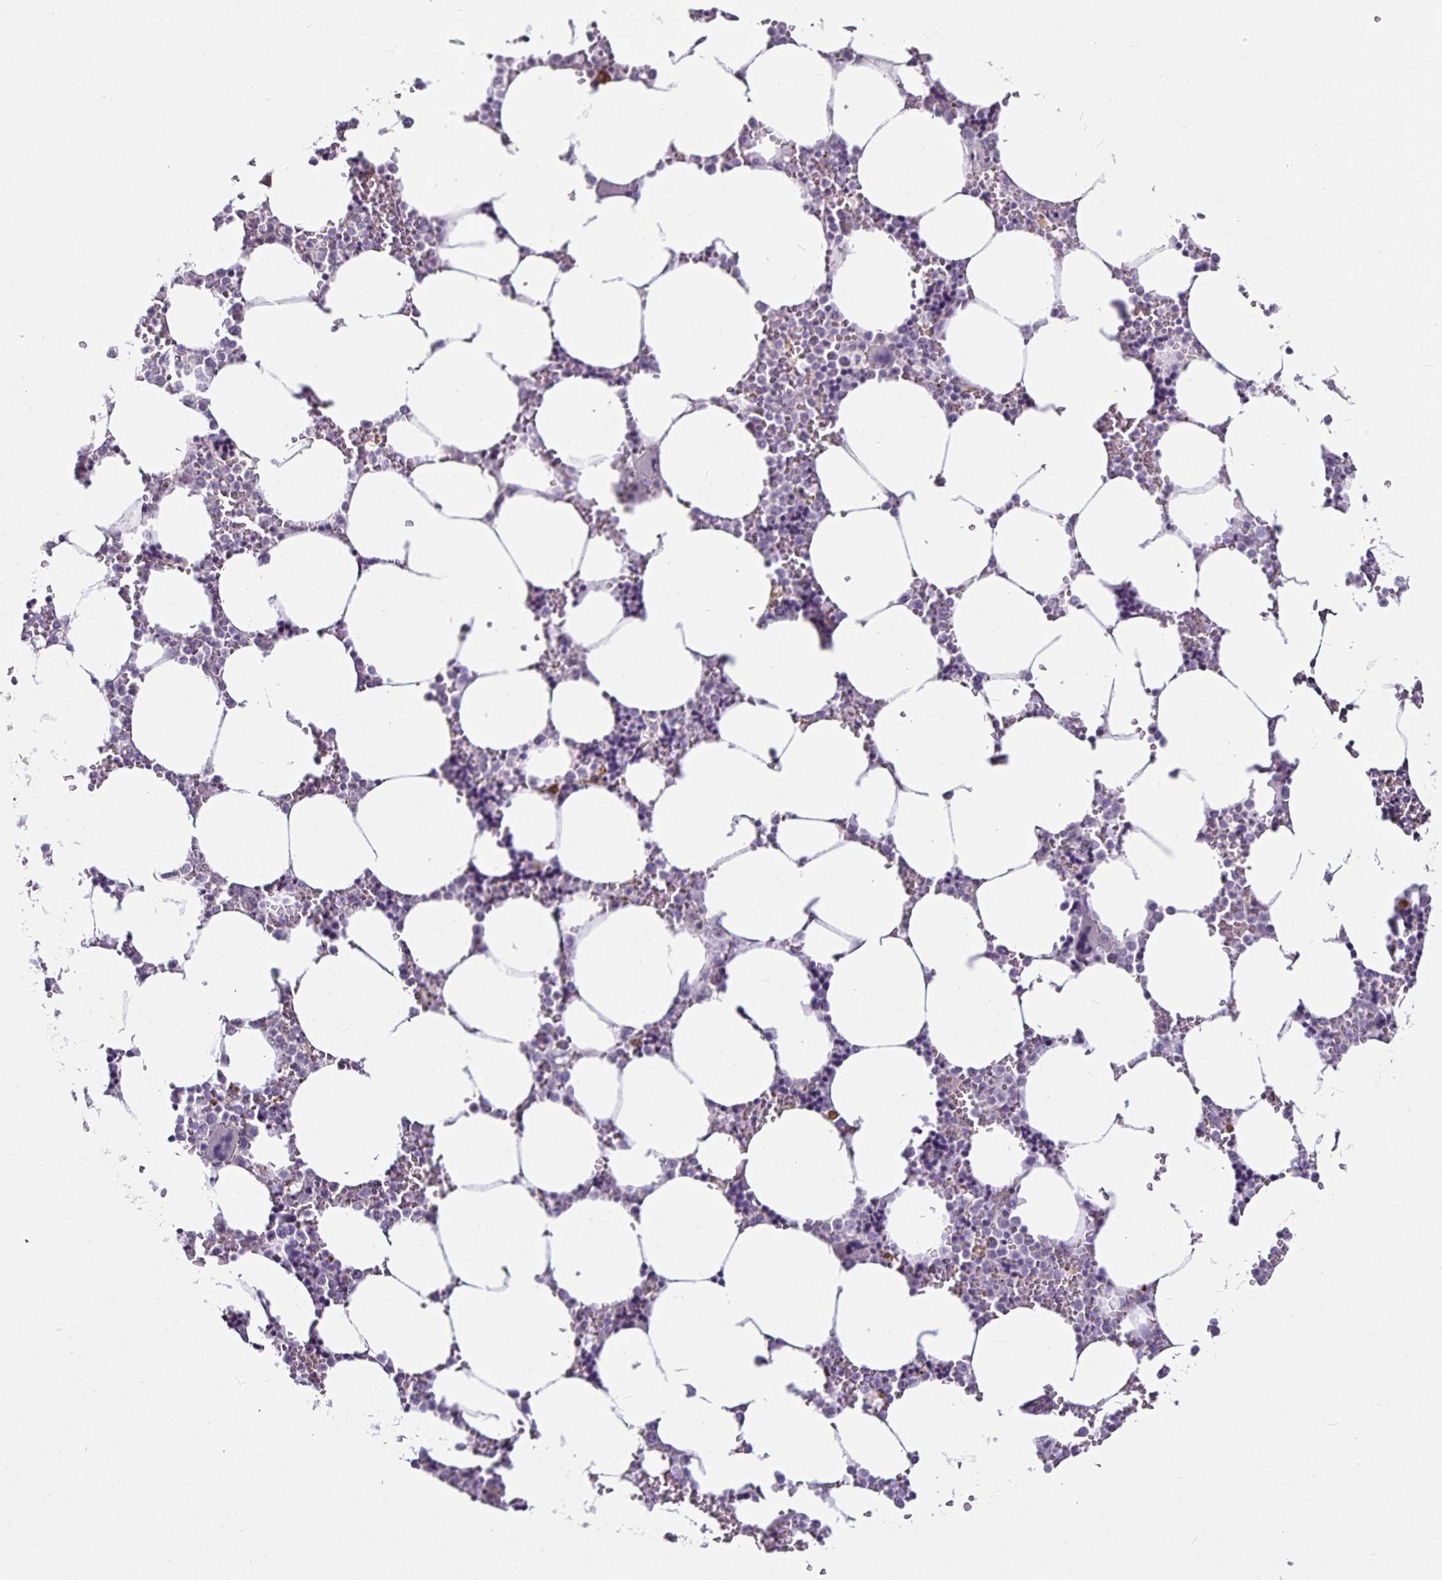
{"staining": {"intensity": "negative", "quantity": "none", "location": "none"}, "tissue": "bone marrow", "cell_type": "Hematopoietic cells", "image_type": "normal", "snomed": [{"axis": "morphology", "description": "Normal tissue, NOS"}, {"axis": "topography", "description": "Bone marrow"}], "caption": "IHC micrograph of normal bone marrow stained for a protein (brown), which shows no positivity in hematopoietic cells. The staining is performed using DAB brown chromogen with nuclei counter-stained in using hematoxylin.", "gene": "CA12", "patient": {"sex": "male", "age": 64}}